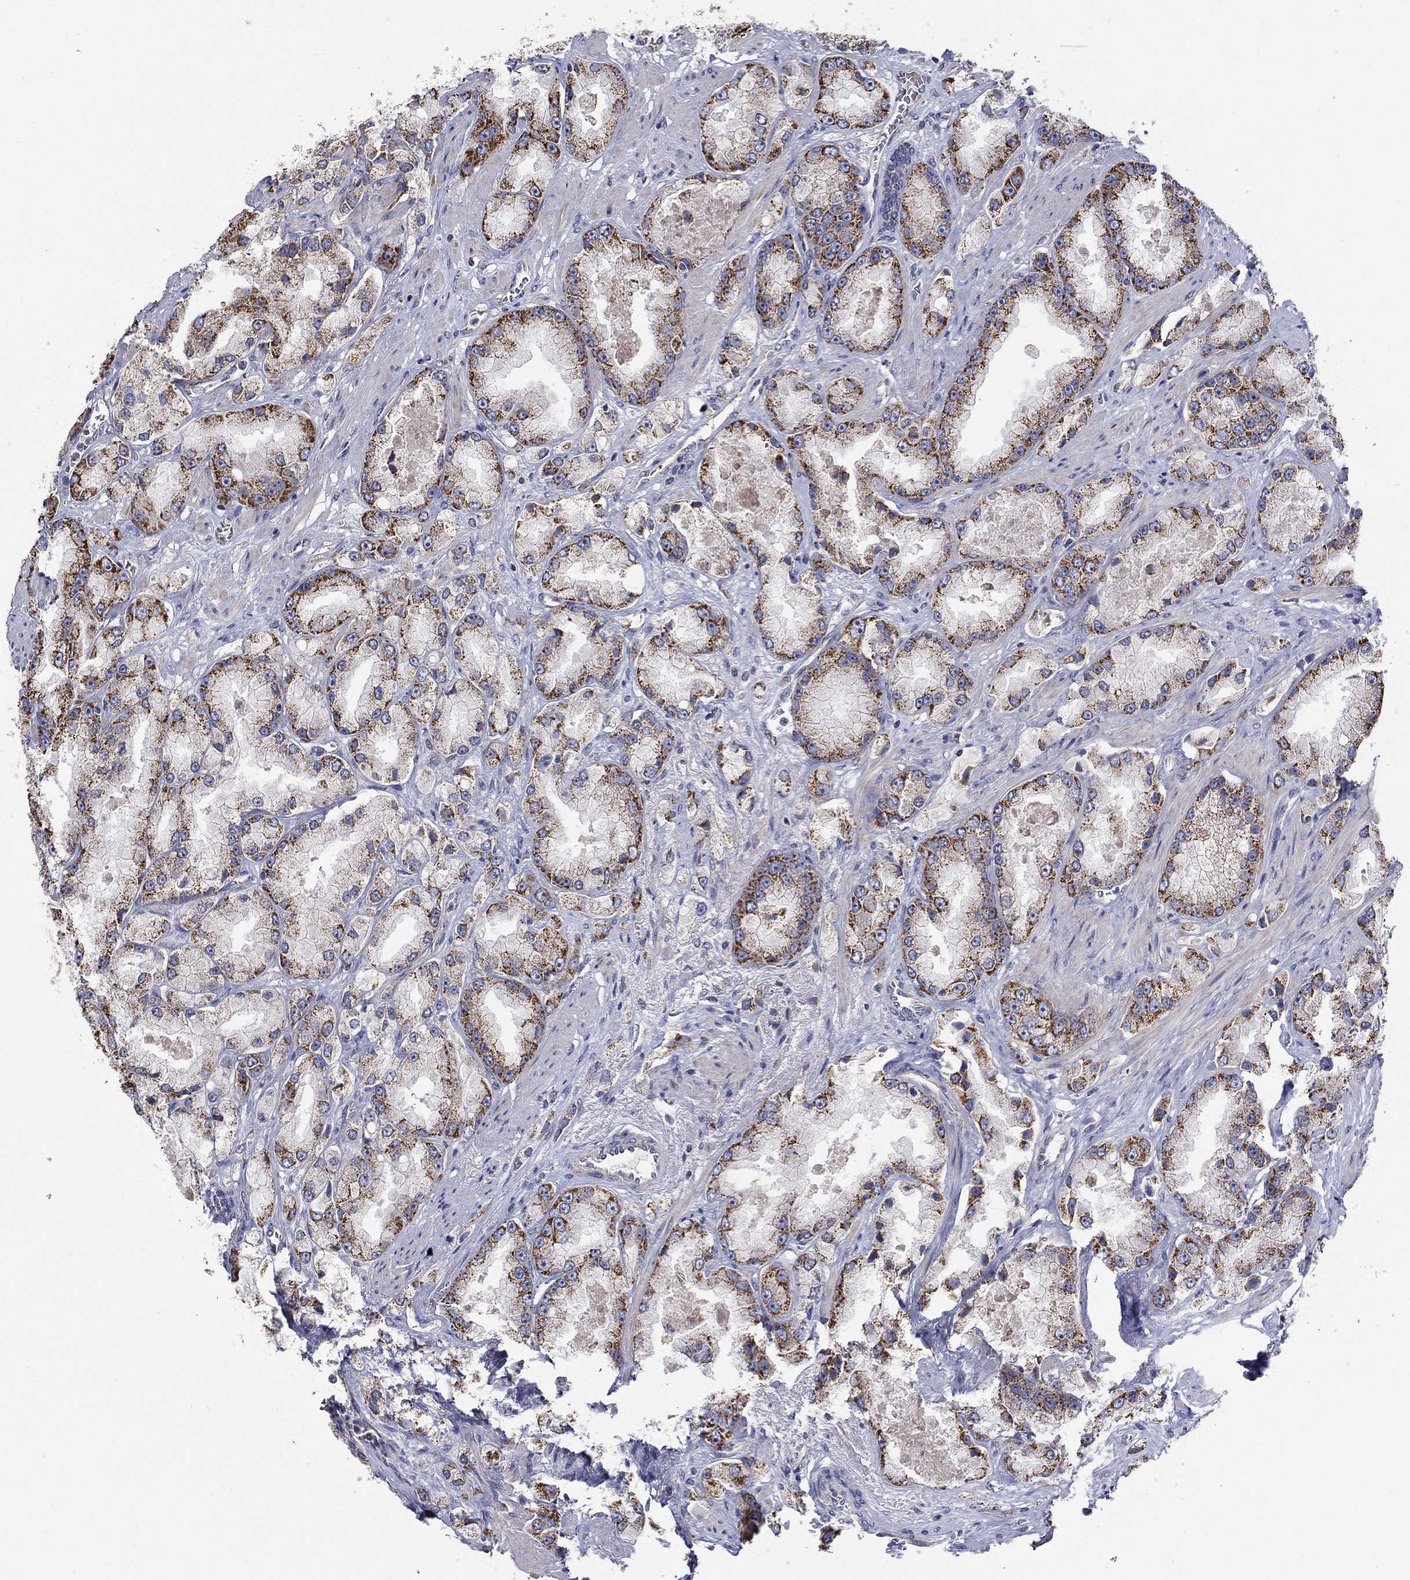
{"staining": {"intensity": "strong", "quantity": "25%-75%", "location": "cytoplasmic/membranous"}, "tissue": "prostate cancer", "cell_type": "Tumor cells", "image_type": "cancer", "snomed": [{"axis": "morphology", "description": "Adenocarcinoma, NOS"}, {"axis": "topography", "description": "Prostate and seminal vesicle, NOS"}, {"axis": "topography", "description": "Prostate"}], "caption": "The immunohistochemical stain highlights strong cytoplasmic/membranous staining in tumor cells of prostate cancer tissue. Nuclei are stained in blue.", "gene": "HPS5", "patient": {"sex": "male", "age": 64}}